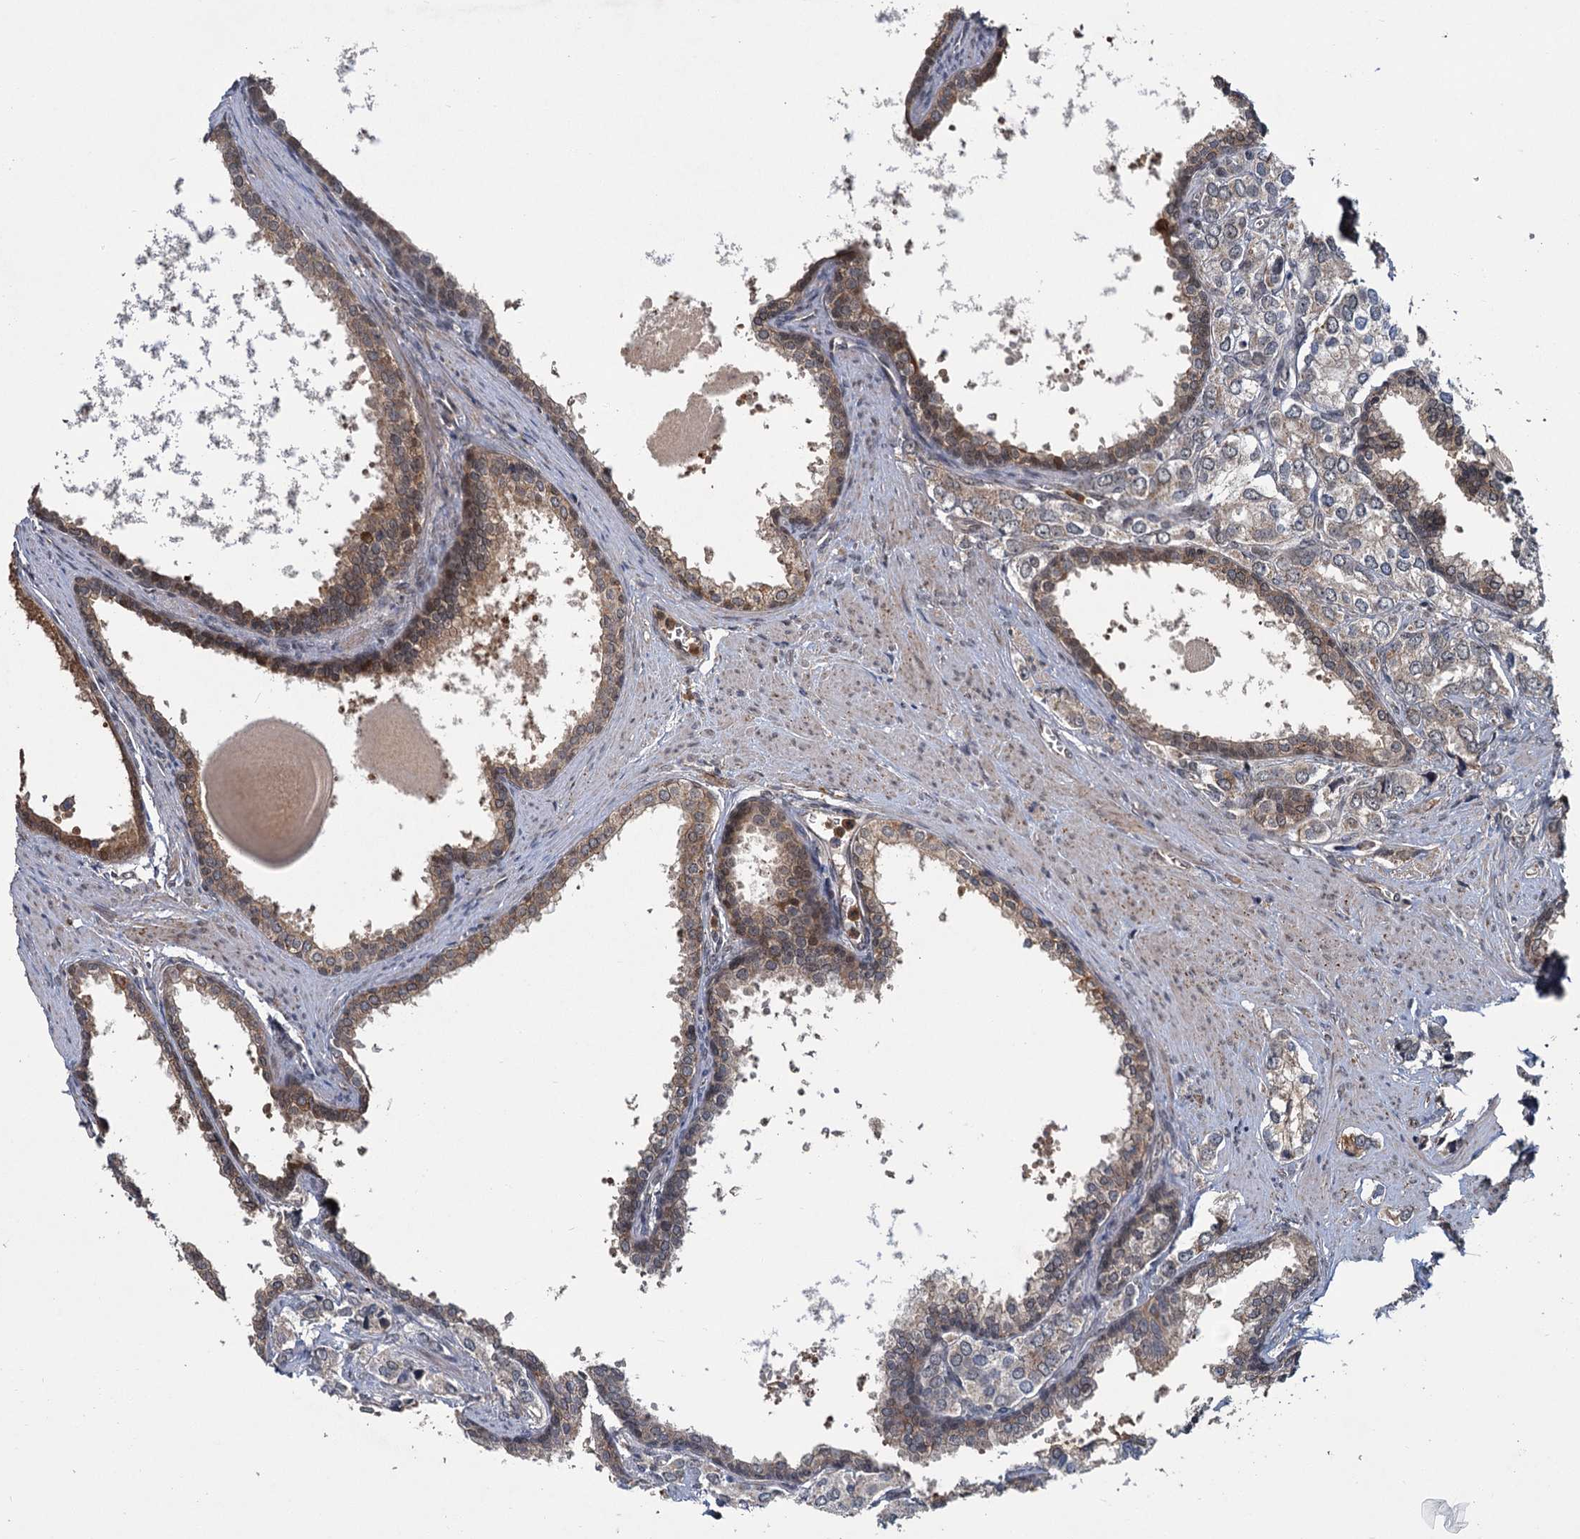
{"staining": {"intensity": "weak", "quantity": "<25%", "location": "cytoplasmic/membranous"}, "tissue": "prostate cancer", "cell_type": "Tumor cells", "image_type": "cancer", "snomed": [{"axis": "morphology", "description": "Adenocarcinoma, High grade"}, {"axis": "topography", "description": "Prostate"}], "caption": "There is no significant staining in tumor cells of prostate cancer (adenocarcinoma (high-grade)).", "gene": "KANSL2", "patient": {"sex": "male", "age": 66}}